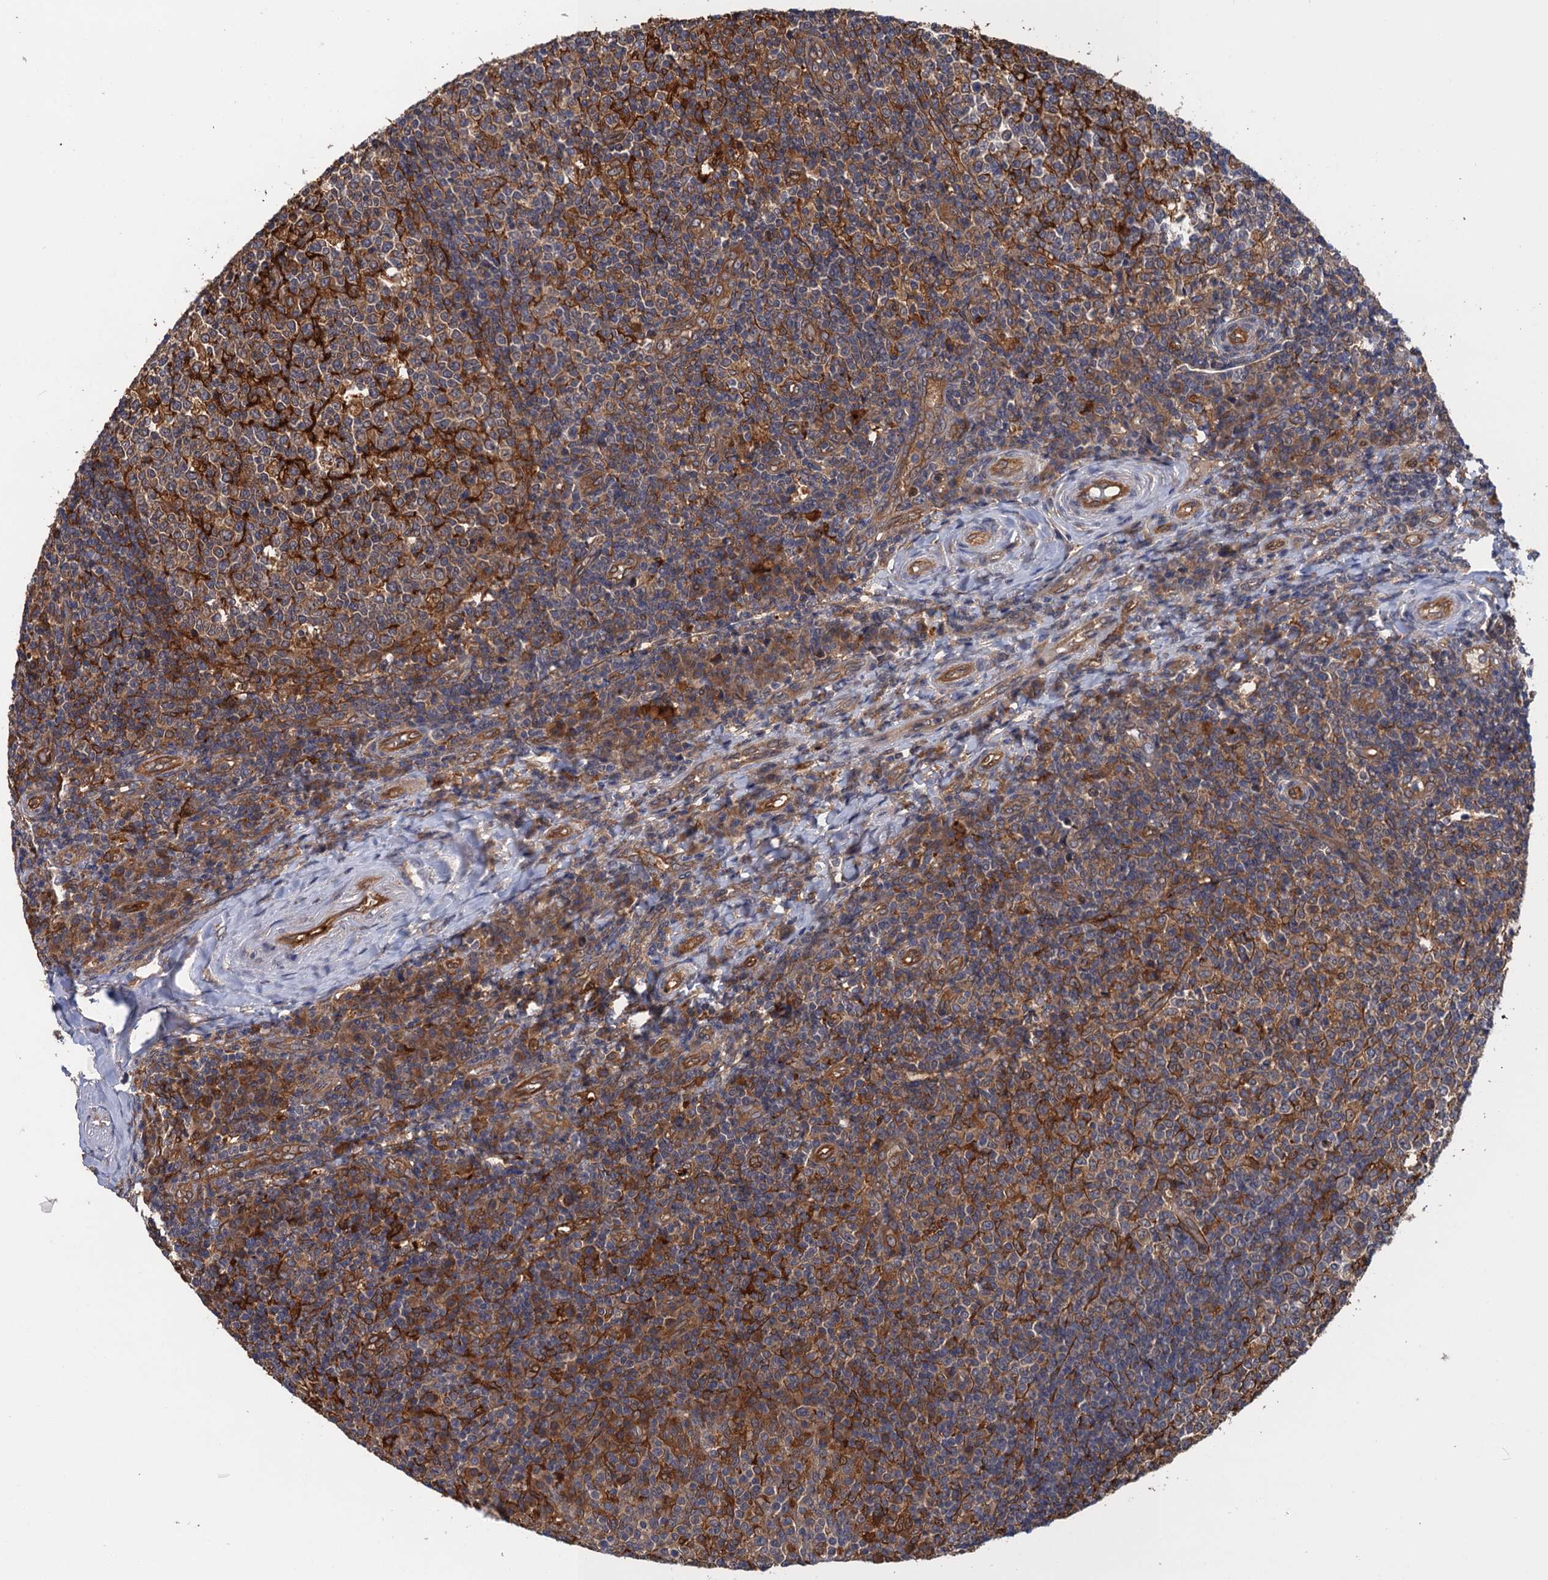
{"staining": {"intensity": "moderate", "quantity": ">75%", "location": "cytoplasmic/membranous"}, "tissue": "tonsil", "cell_type": "Germinal center cells", "image_type": "normal", "snomed": [{"axis": "morphology", "description": "Normal tissue, NOS"}, {"axis": "topography", "description": "Tonsil"}], "caption": "Immunohistochemistry micrograph of normal human tonsil stained for a protein (brown), which demonstrates medium levels of moderate cytoplasmic/membranous staining in approximately >75% of germinal center cells.", "gene": "NEK8", "patient": {"sex": "female", "age": 19}}